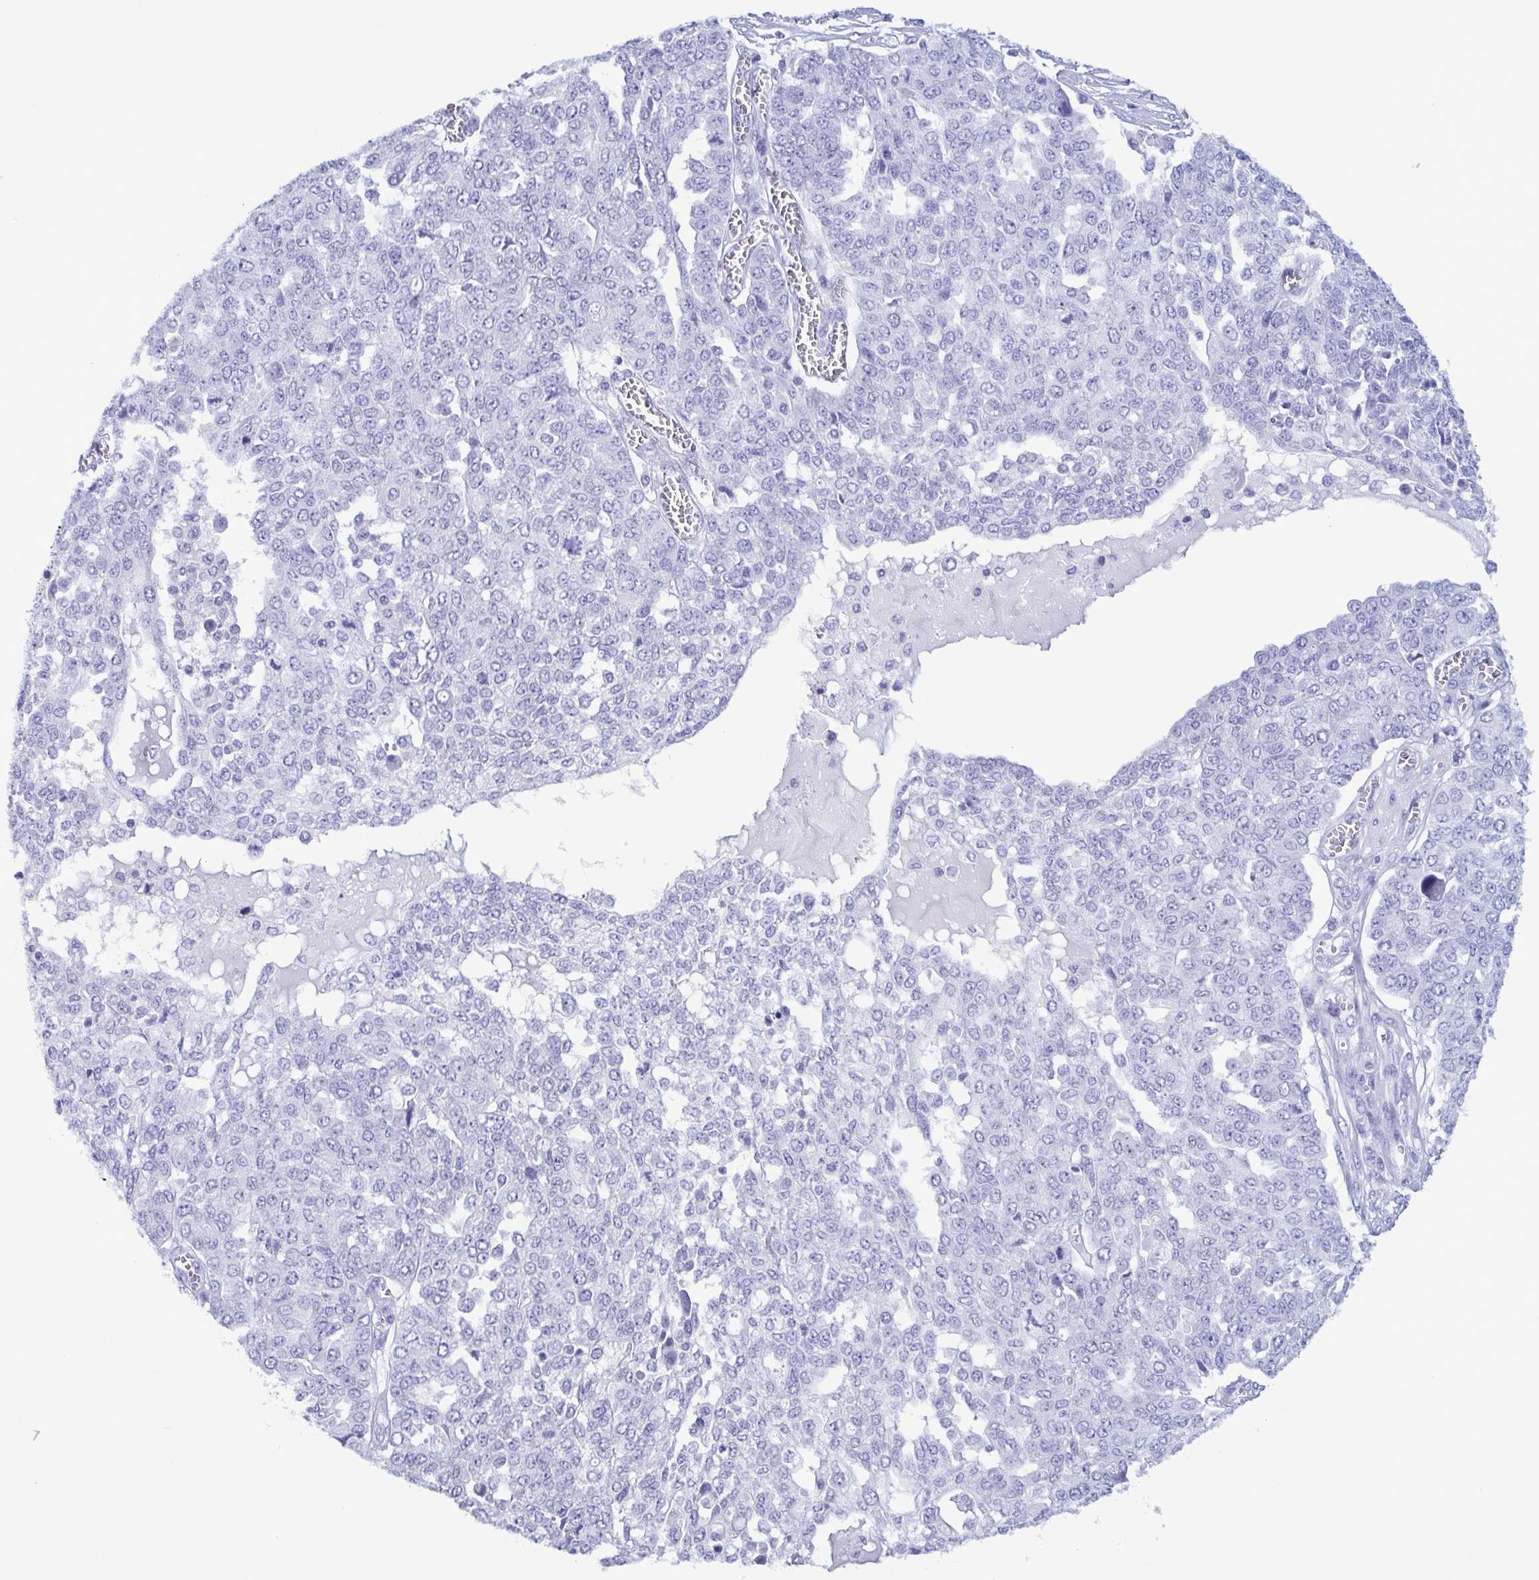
{"staining": {"intensity": "negative", "quantity": "none", "location": "none"}, "tissue": "ovarian cancer", "cell_type": "Tumor cells", "image_type": "cancer", "snomed": [{"axis": "morphology", "description": "Cystadenocarcinoma, serous, NOS"}, {"axis": "topography", "description": "Soft tissue"}, {"axis": "topography", "description": "Ovary"}], "caption": "Ovarian cancer (serous cystadenocarcinoma) was stained to show a protein in brown. There is no significant staining in tumor cells.", "gene": "LTF", "patient": {"sex": "female", "age": 57}}